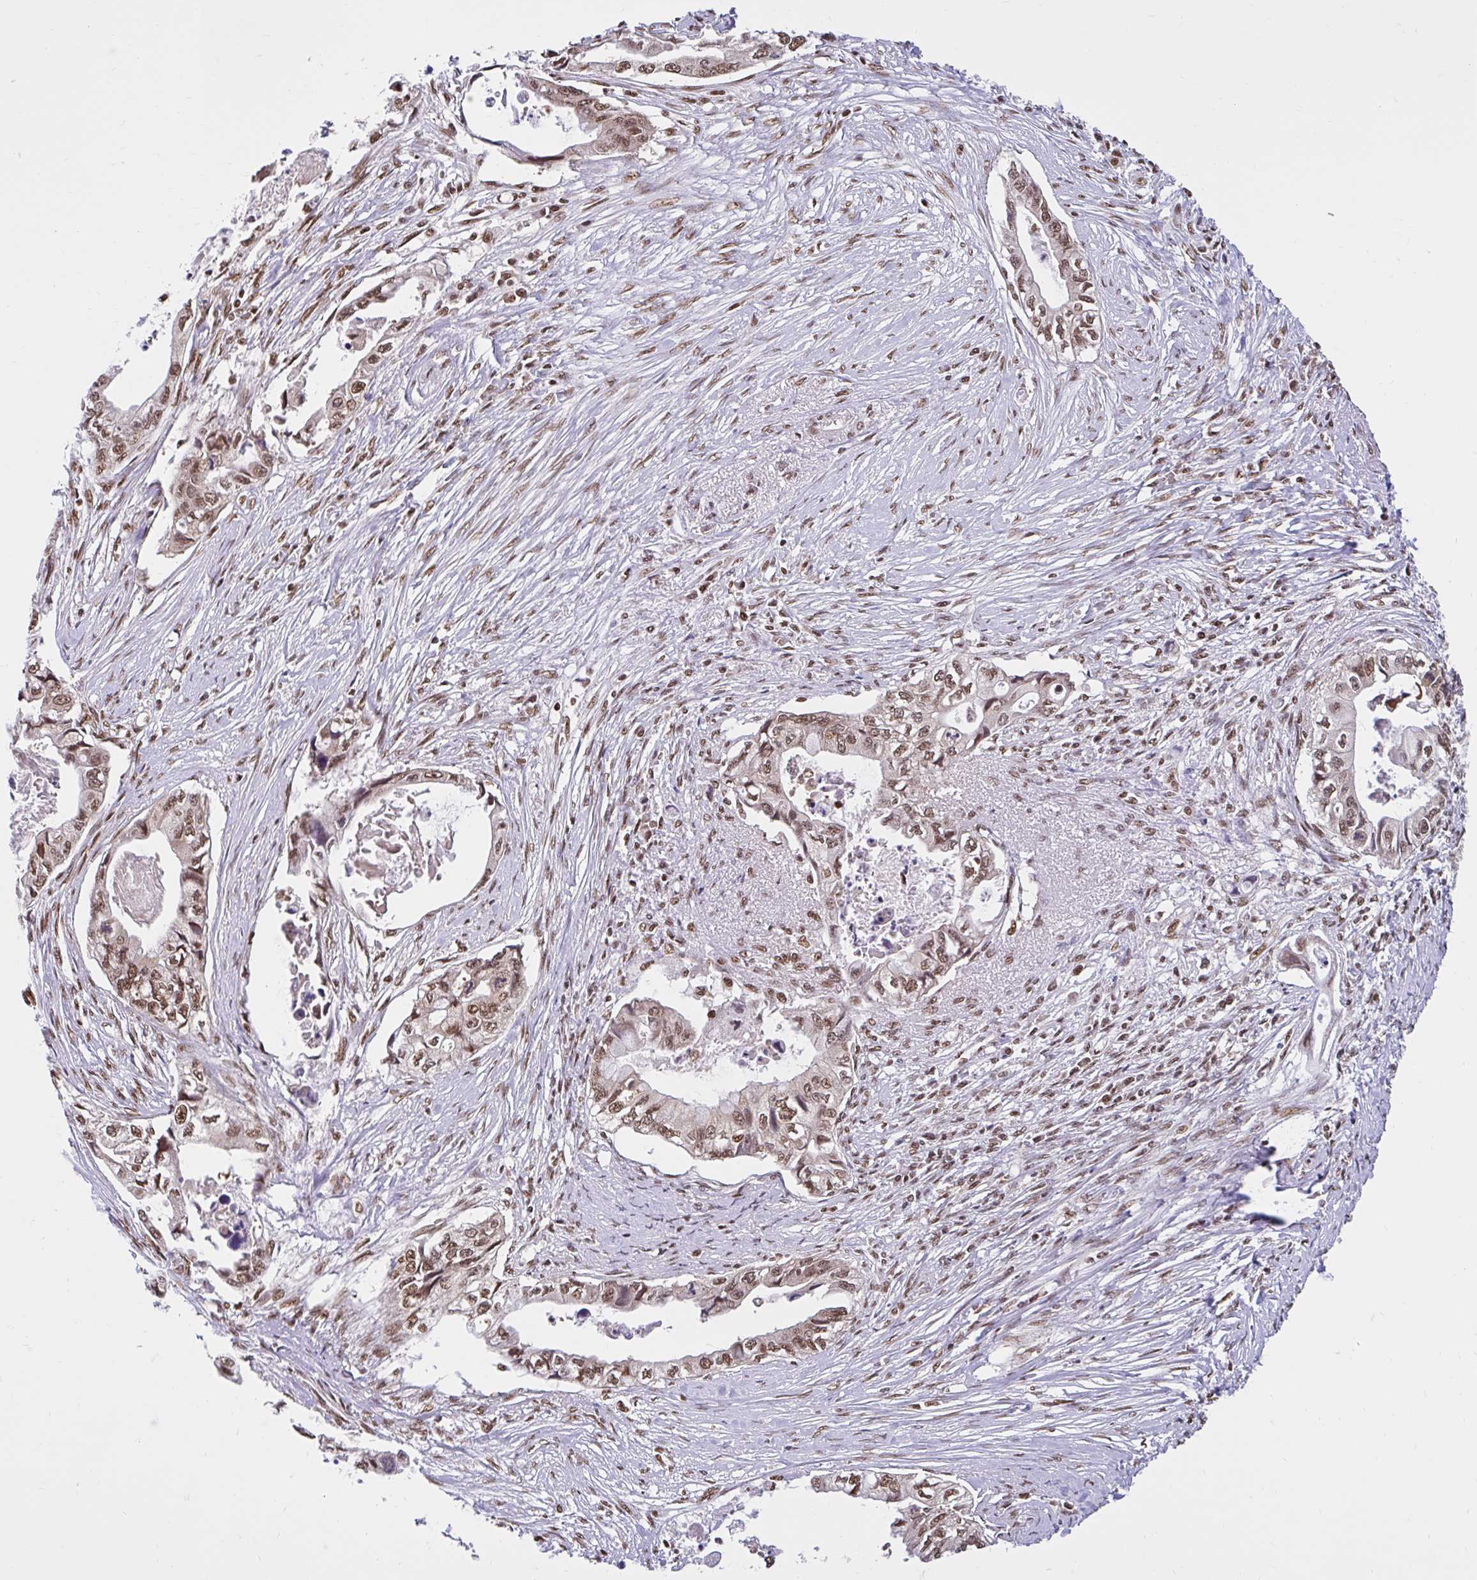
{"staining": {"intensity": "moderate", "quantity": ">75%", "location": "nuclear"}, "tissue": "pancreatic cancer", "cell_type": "Tumor cells", "image_type": "cancer", "snomed": [{"axis": "morphology", "description": "Adenocarcinoma, NOS"}, {"axis": "topography", "description": "Pancreas"}], "caption": "A brown stain labels moderate nuclear expression of a protein in human pancreatic cancer (adenocarcinoma) tumor cells.", "gene": "ABCA9", "patient": {"sex": "male", "age": 66}}